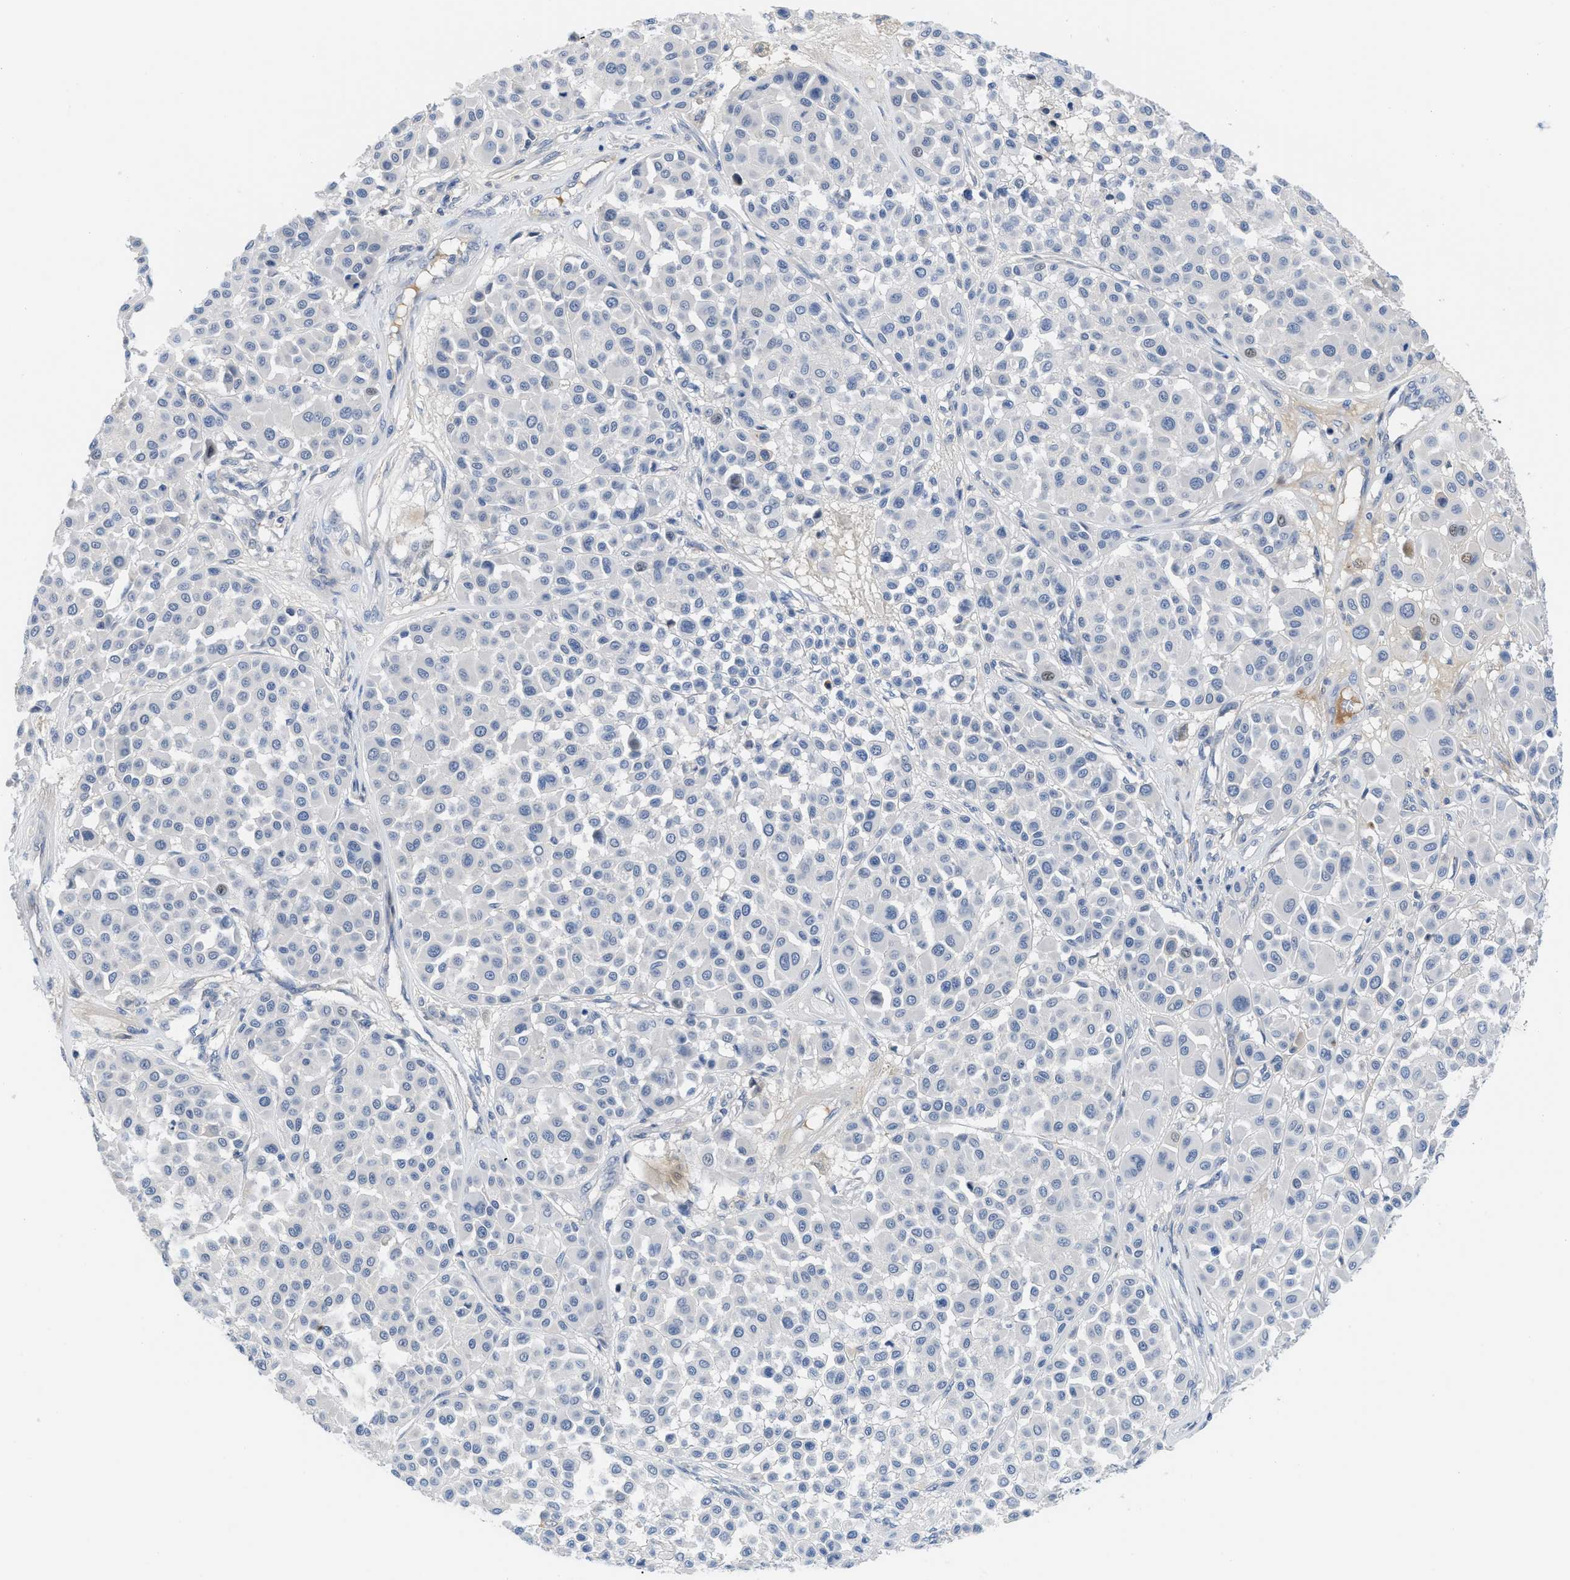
{"staining": {"intensity": "negative", "quantity": "none", "location": "none"}, "tissue": "melanoma", "cell_type": "Tumor cells", "image_type": "cancer", "snomed": [{"axis": "morphology", "description": "Malignant melanoma, Metastatic site"}, {"axis": "topography", "description": "Soft tissue"}], "caption": "Malignant melanoma (metastatic site) was stained to show a protein in brown. There is no significant positivity in tumor cells.", "gene": "OR9K2", "patient": {"sex": "male", "age": 41}}